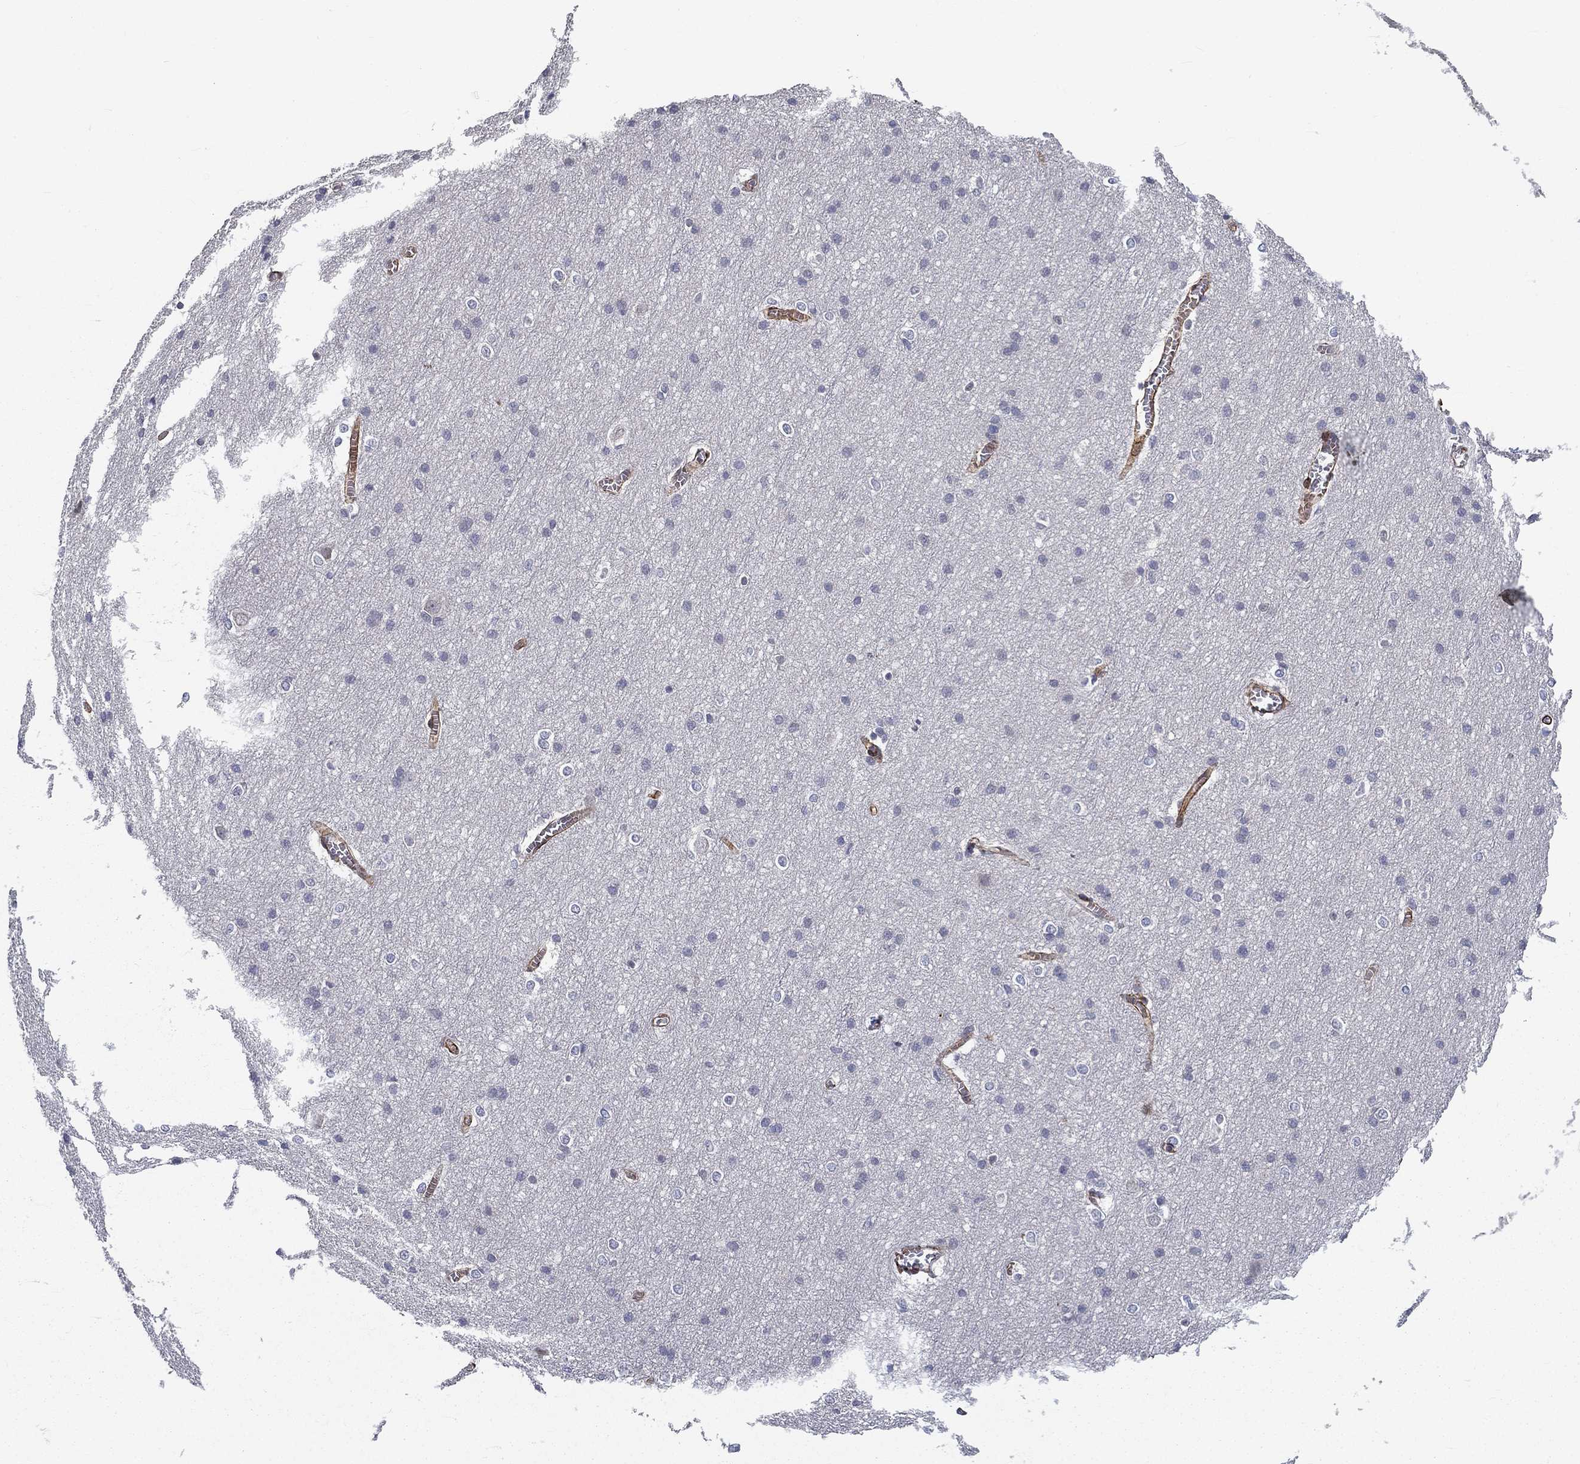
{"staining": {"intensity": "strong", "quantity": ">75%", "location": "cytoplasmic/membranous"}, "tissue": "cerebral cortex", "cell_type": "Endothelial cells", "image_type": "normal", "snomed": [{"axis": "morphology", "description": "Normal tissue, NOS"}, {"axis": "topography", "description": "Cerebral cortex"}], "caption": "IHC (DAB) staining of benign cerebral cortex shows strong cytoplasmic/membranous protein staining in about >75% of endothelial cells.", "gene": "SYNC", "patient": {"sex": "male", "age": 37}}